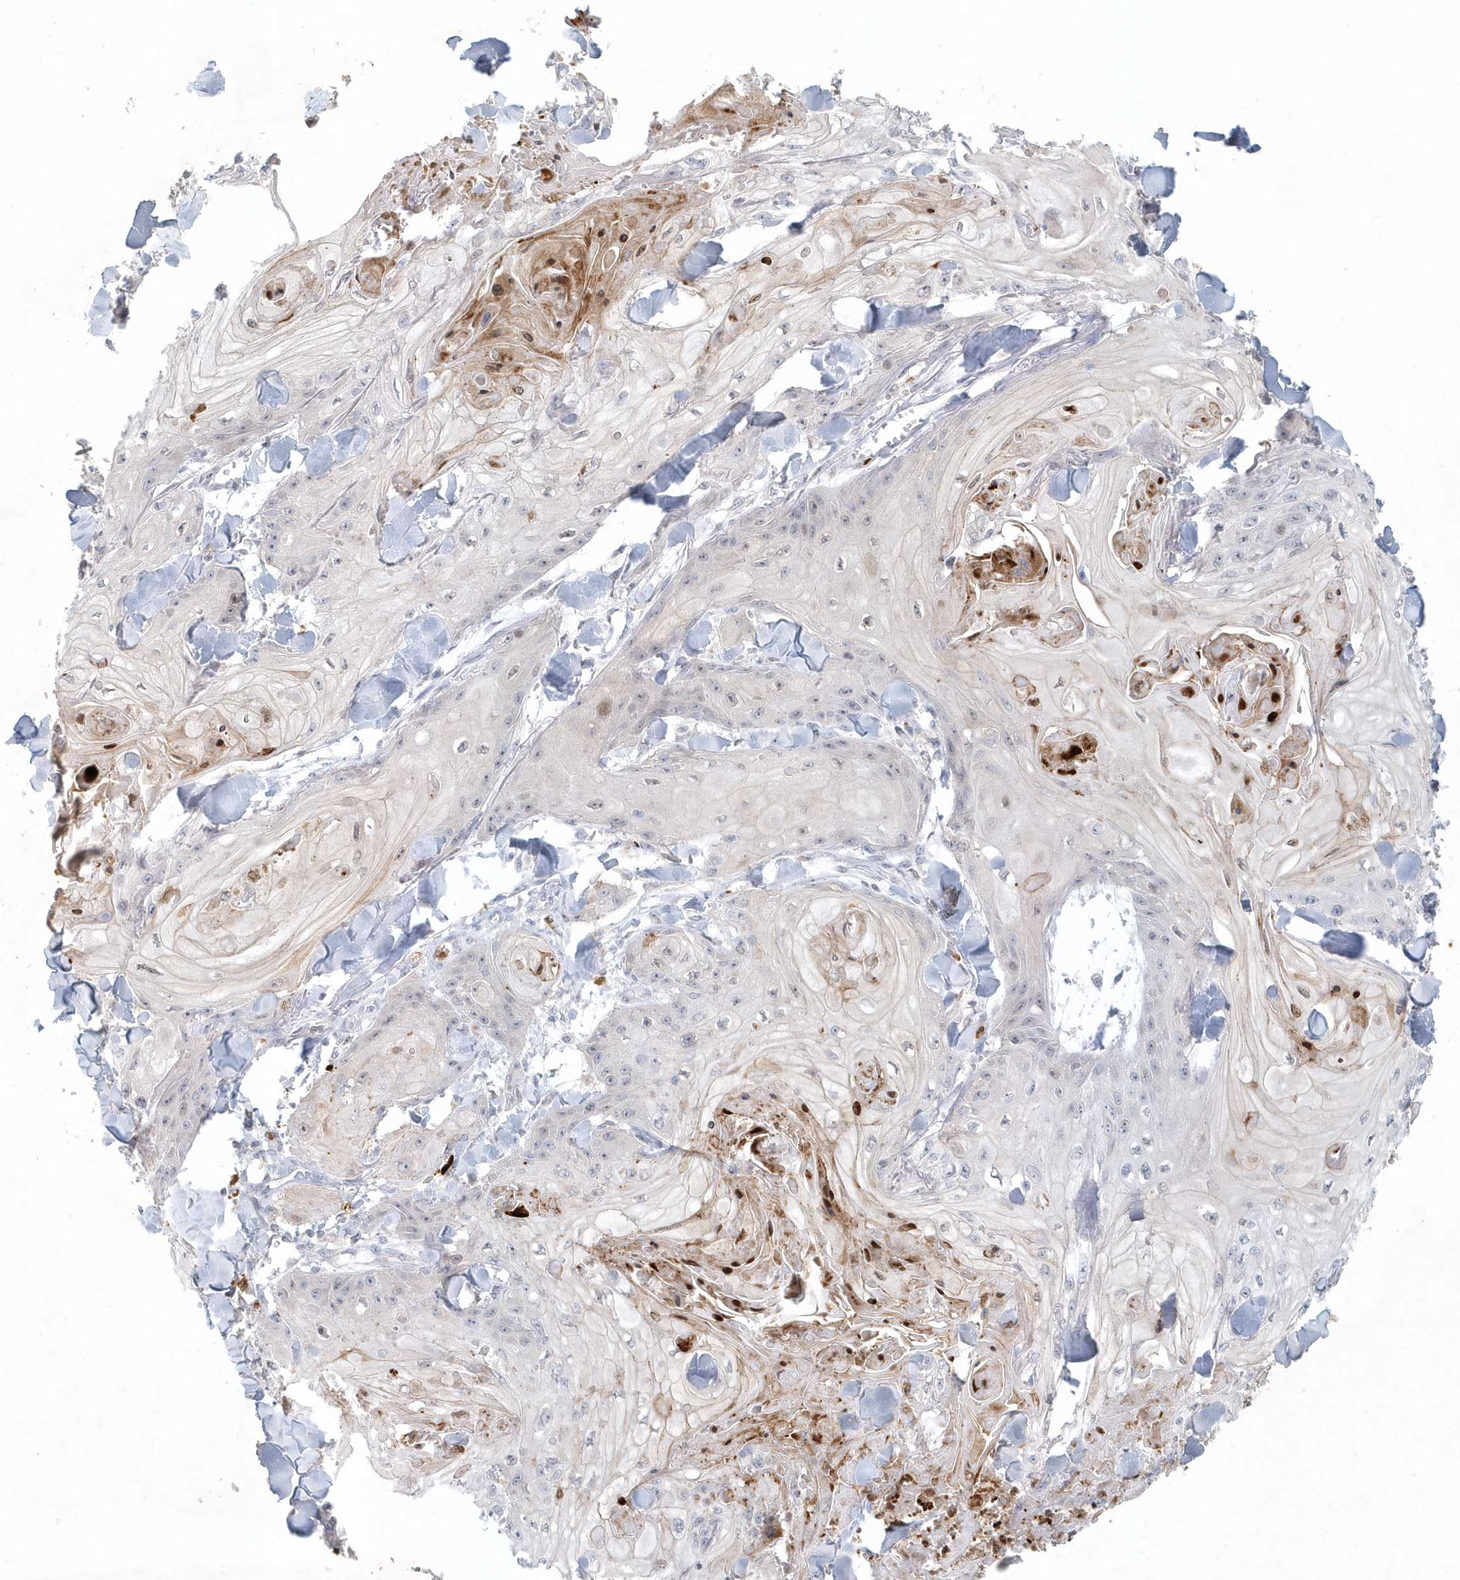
{"staining": {"intensity": "negative", "quantity": "none", "location": "none"}, "tissue": "skin cancer", "cell_type": "Tumor cells", "image_type": "cancer", "snomed": [{"axis": "morphology", "description": "Squamous cell carcinoma, NOS"}, {"axis": "topography", "description": "Skin"}], "caption": "Immunohistochemistry of human skin cancer demonstrates no positivity in tumor cells. (DAB (3,3'-diaminobenzidine) immunohistochemistry, high magnification).", "gene": "NUP54", "patient": {"sex": "male", "age": 74}}